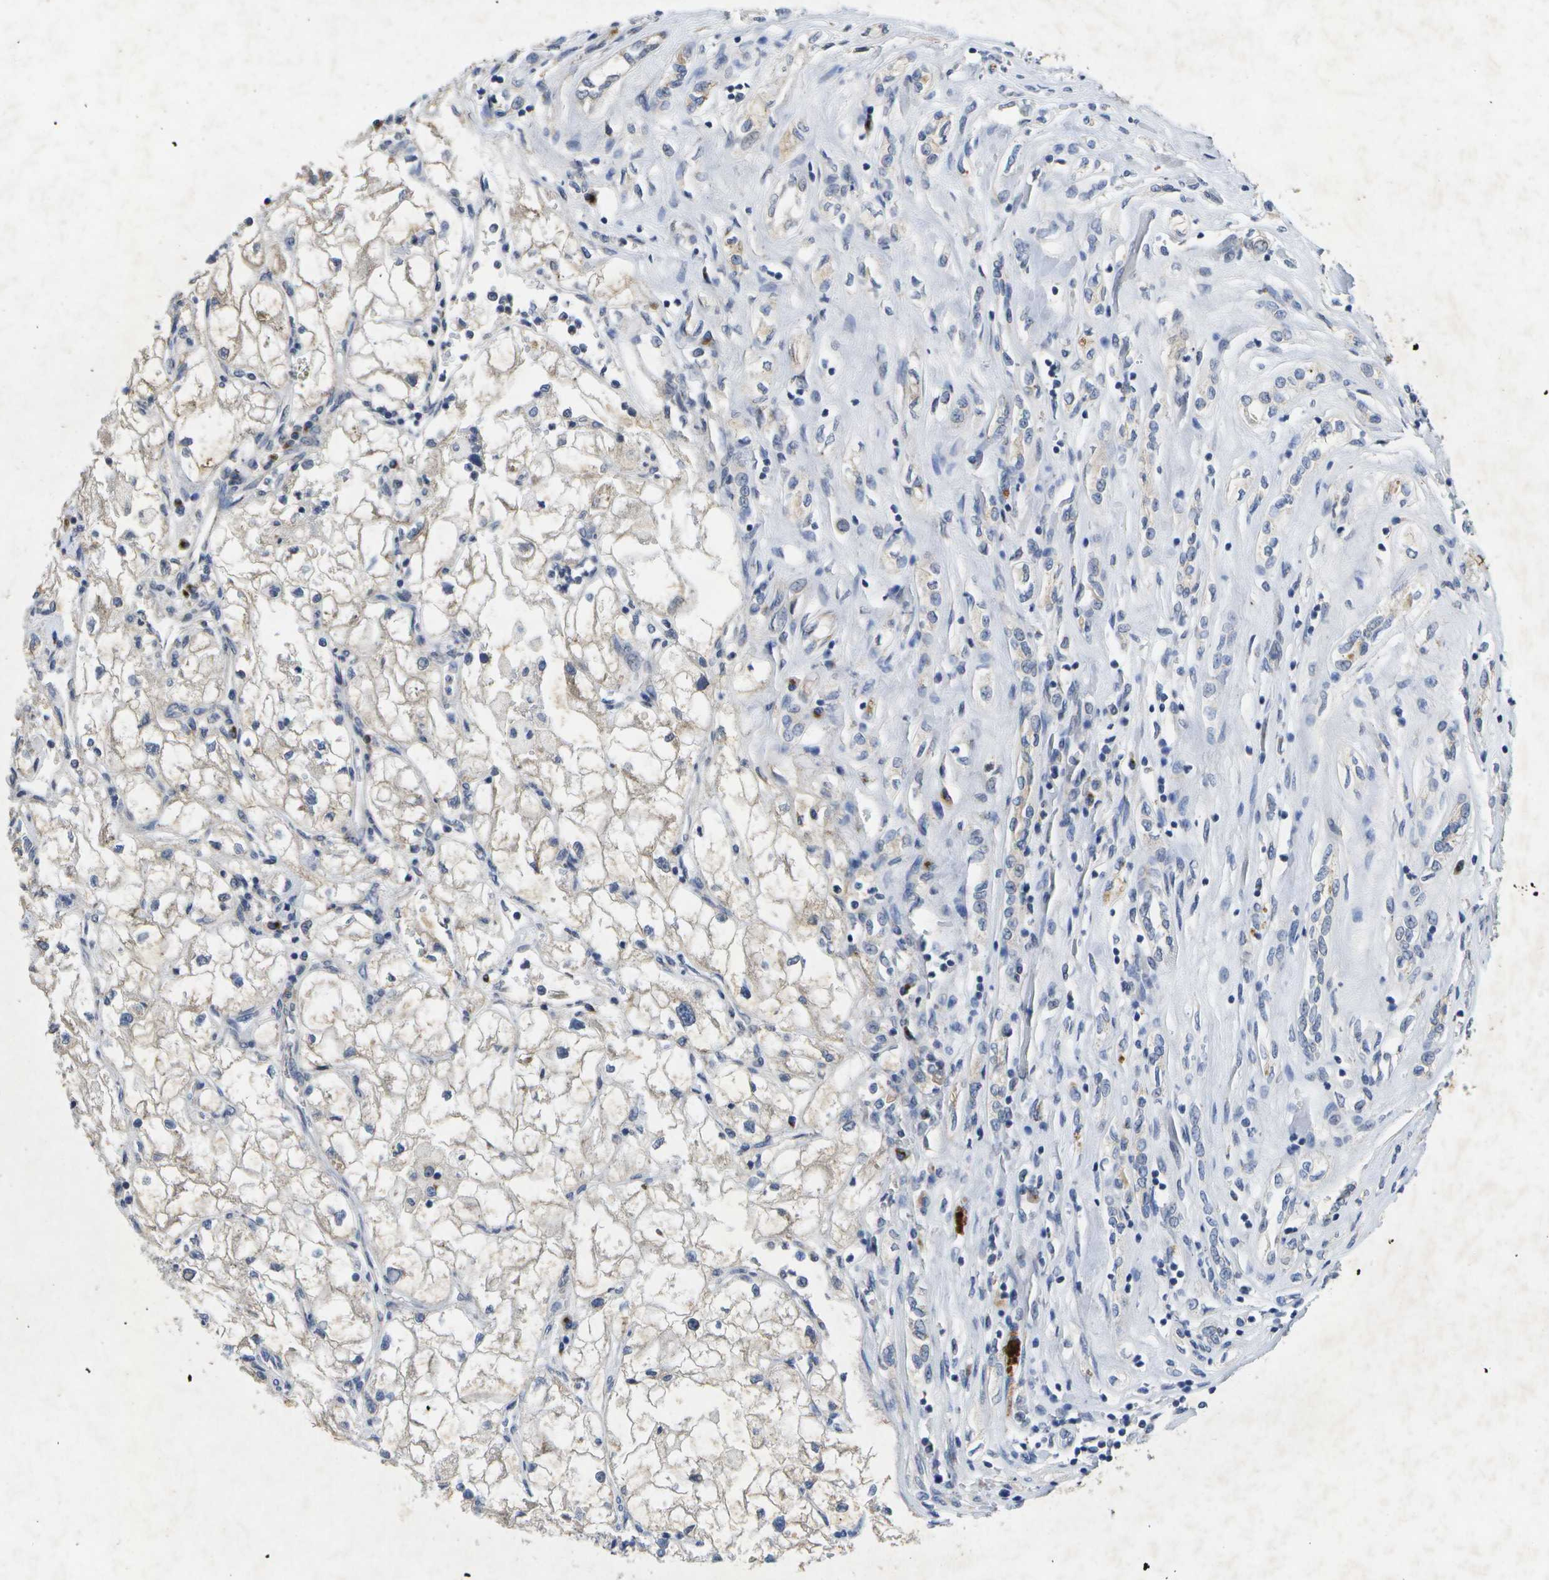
{"staining": {"intensity": "weak", "quantity": "<25%", "location": "cytoplasmic/membranous"}, "tissue": "renal cancer", "cell_type": "Tumor cells", "image_type": "cancer", "snomed": [{"axis": "morphology", "description": "Adenocarcinoma, NOS"}, {"axis": "topography", "description": "Kidney"}], "caption": "Tumor cells show no significant staining in adenocarcinoma (renal).", "gene": "KDELR1", "patient": {"sex": "female", "age": 70}}